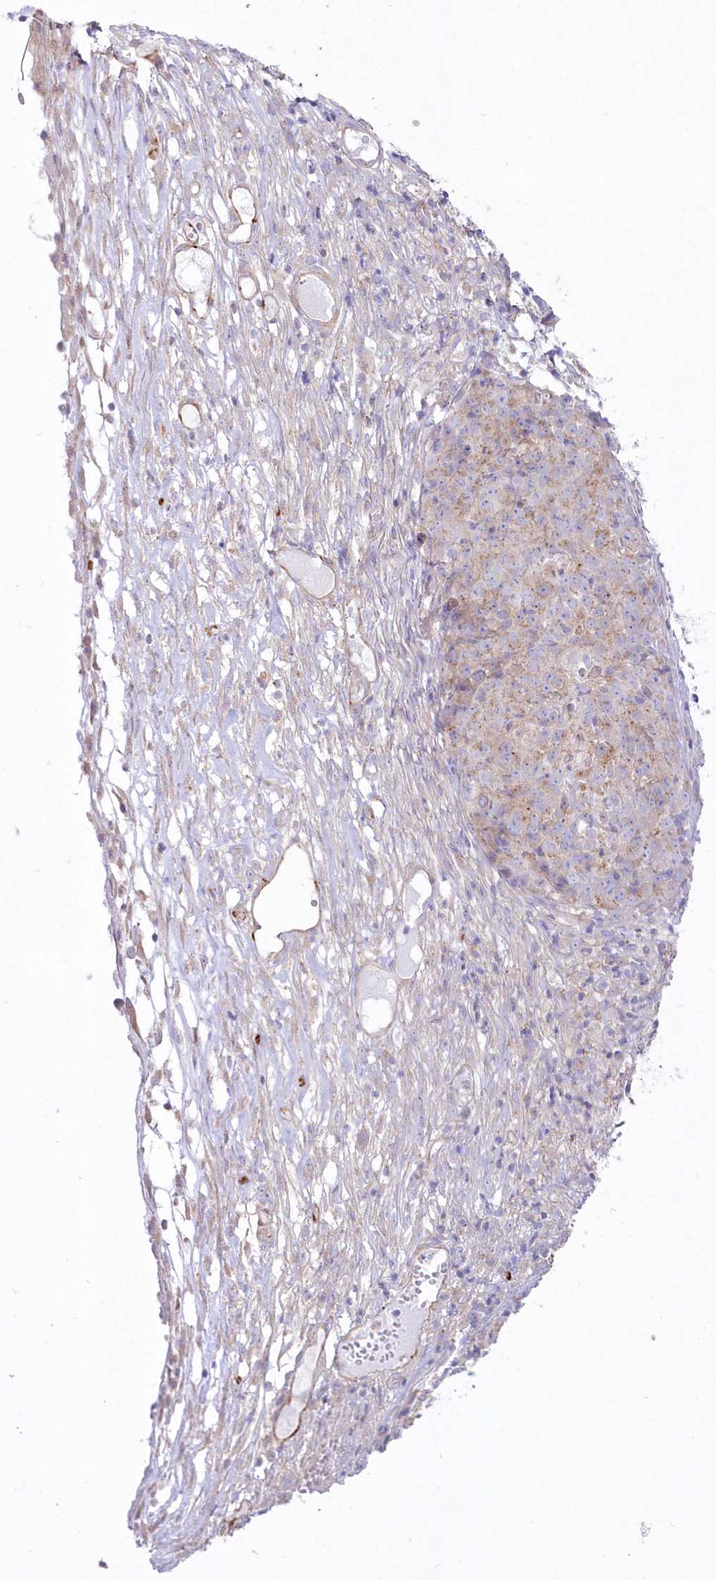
{"staining": {"intensity": "weak", "quantity": "25%-75%", "location": "cytoplasmic/membranous"}, "tissue": "ovarian cancer", "cell_type": "Tumor cells", "image_type": "cancer", "snomed": [{"axis": "morphology", "description": "Carcinoma, endometroid"}, {"axis": "topography", "description": "Ovary"}], "caption": "Ovarian endometroid carcinoma stained with a brown dye displays weak cytoplasmic/membranous positive expression in about 25%-75% of tumor cells.", "gene": "ZNF843", "patient": {"sex": "female", "age": 42}}